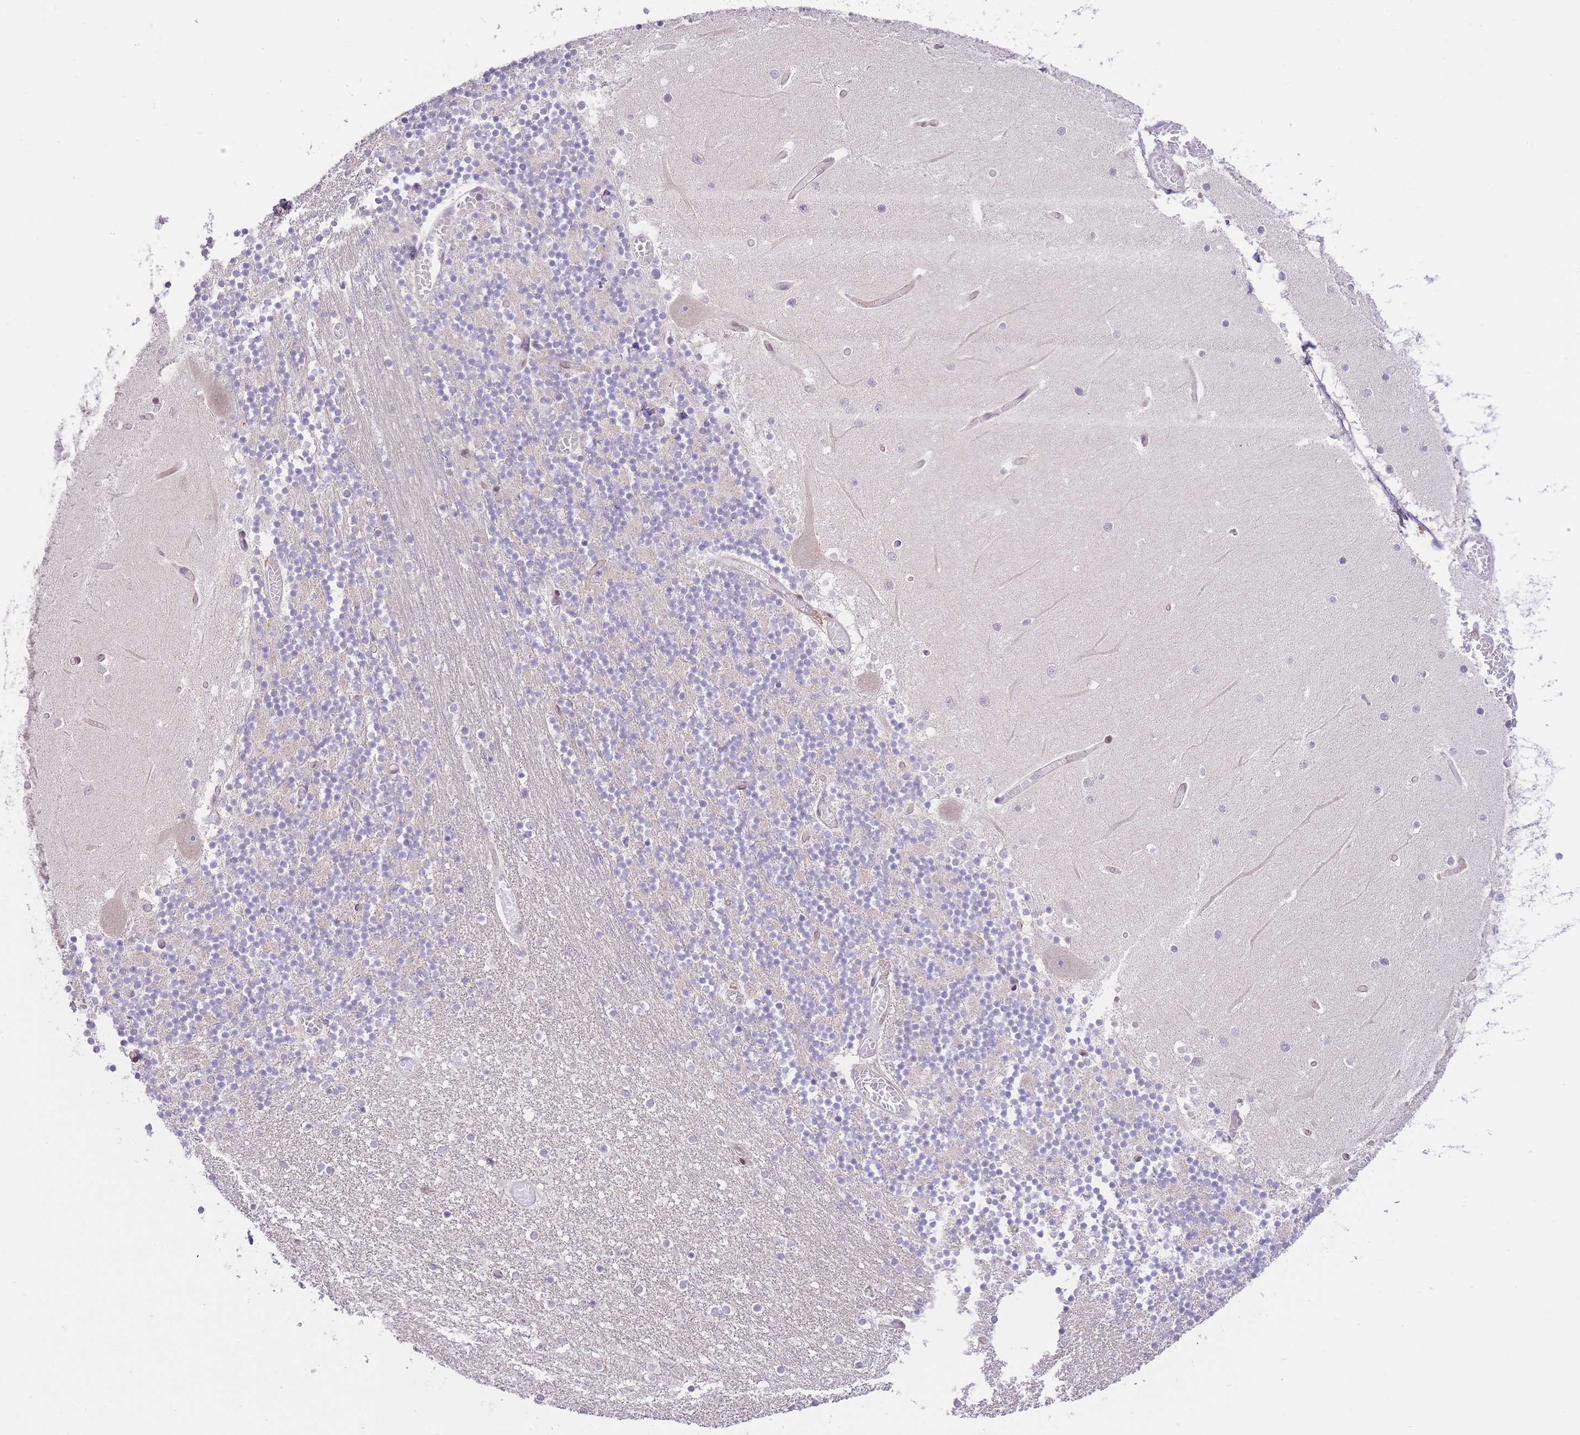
{"staining": {"intensity": "negative", "quantity": "none", "location": "none"}, "tissue": "cerebellum", "cell_type": "Cells in granular layer", "image_type": "normal", "snomed": [{"axis": "morphology", "description": "Normal tissue, NOS"}, {"axis": "topography", "description": "Cerebellum"}], "caption": "Normal cerebellum was stained to show a protein in brown. There is no significant staining in cells in granular layer.", "gene": "TMED3", "patient": {"sex": "female", "age": 28}}